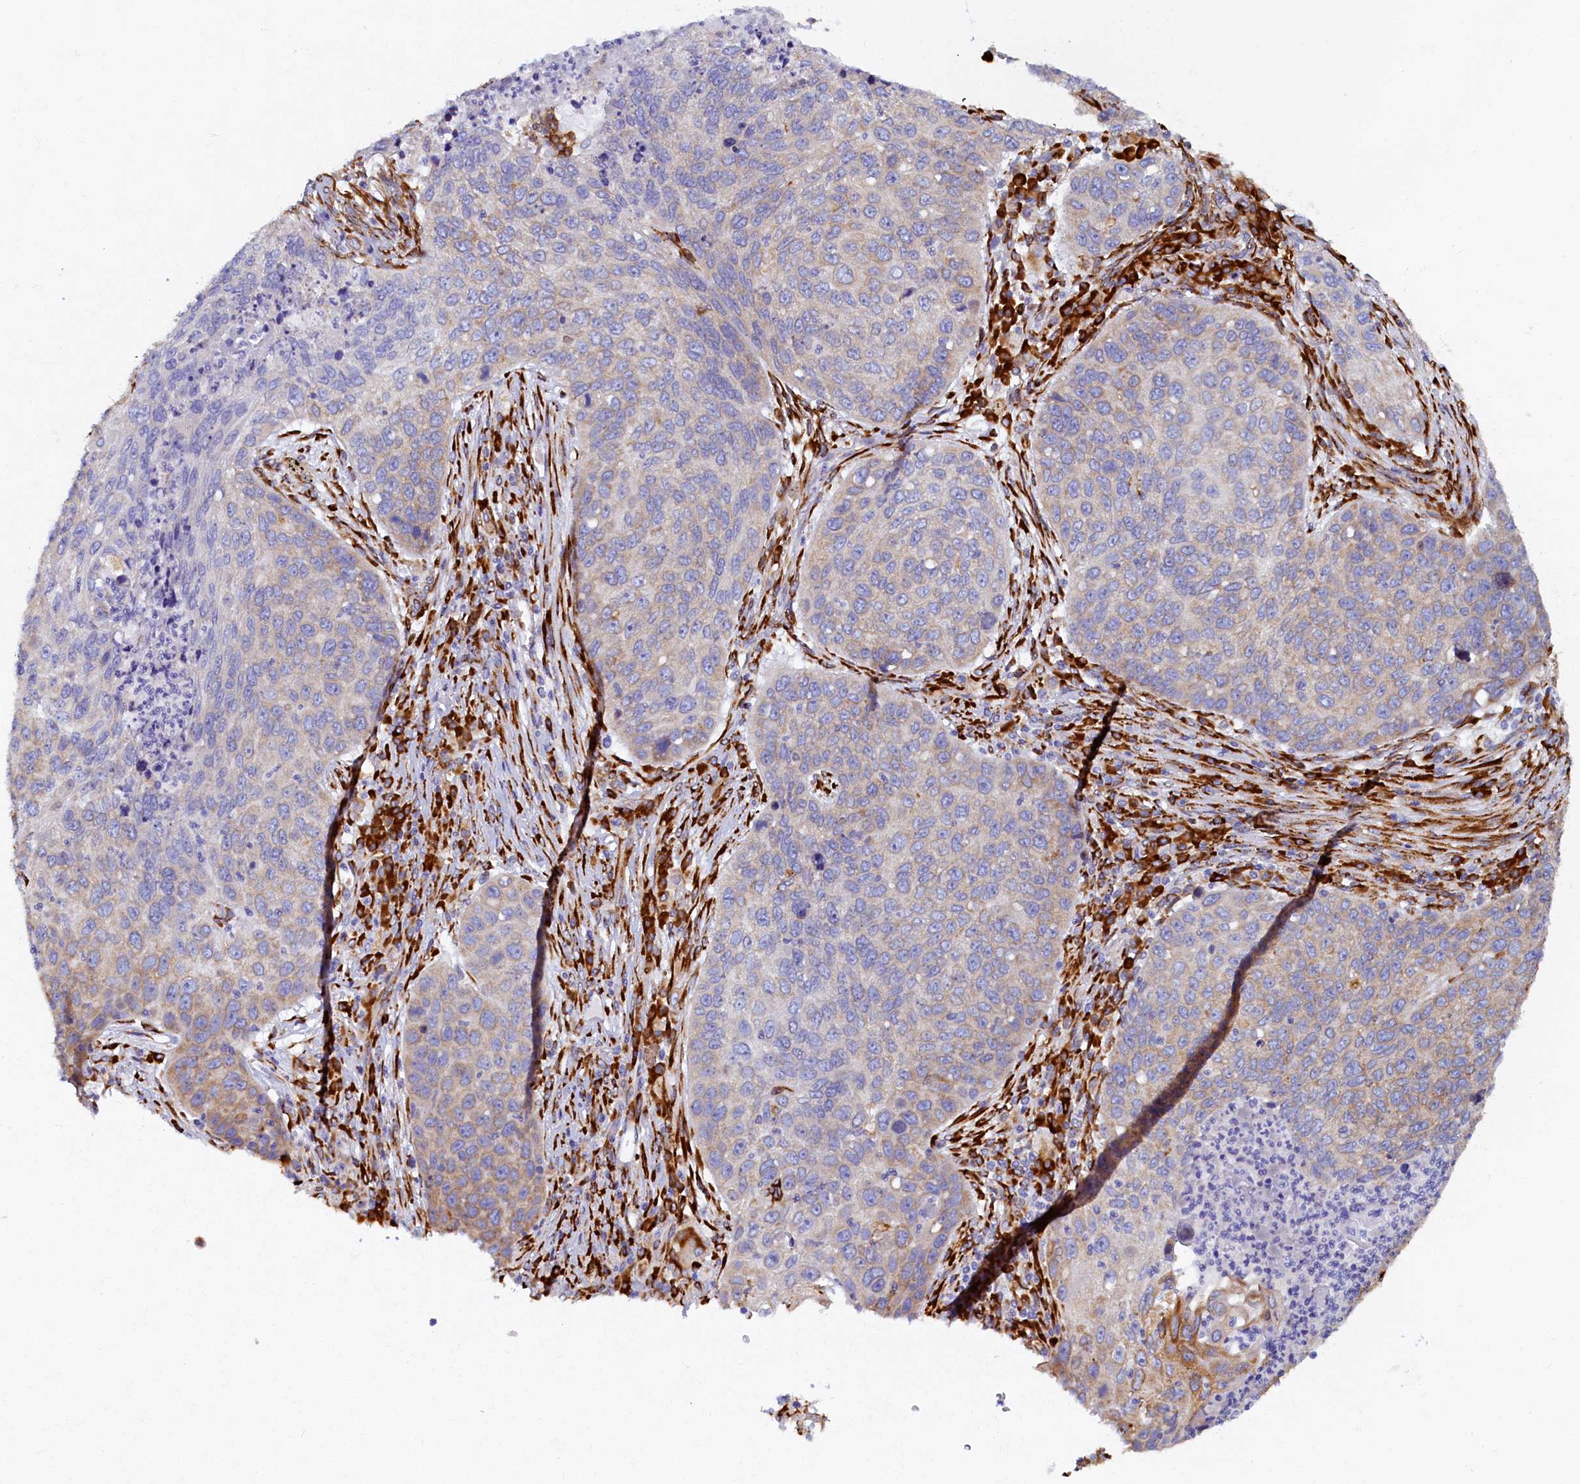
{"staining": {"intensity": "moderate", "quantity": "<25%", "location": "cytoplasmic/membranous"}, "tissue": "lung cancer", "cell_type": "Tumor cells", "image_type": "cancer", "snomed": [{"axis": "morphology", "description": "Squamous cell carcinoma, NOS"}, {"axis": "topography", "description": "Lung"}], "caption": "Brown immunohistochemical staining in human squamous cell carcinoma (lung) displays moderate cytoplasmic/membranous expression in about <25% of tumor cells.", "gene": "TMEM18", "patient": {"sex": "female", "age": 63}}